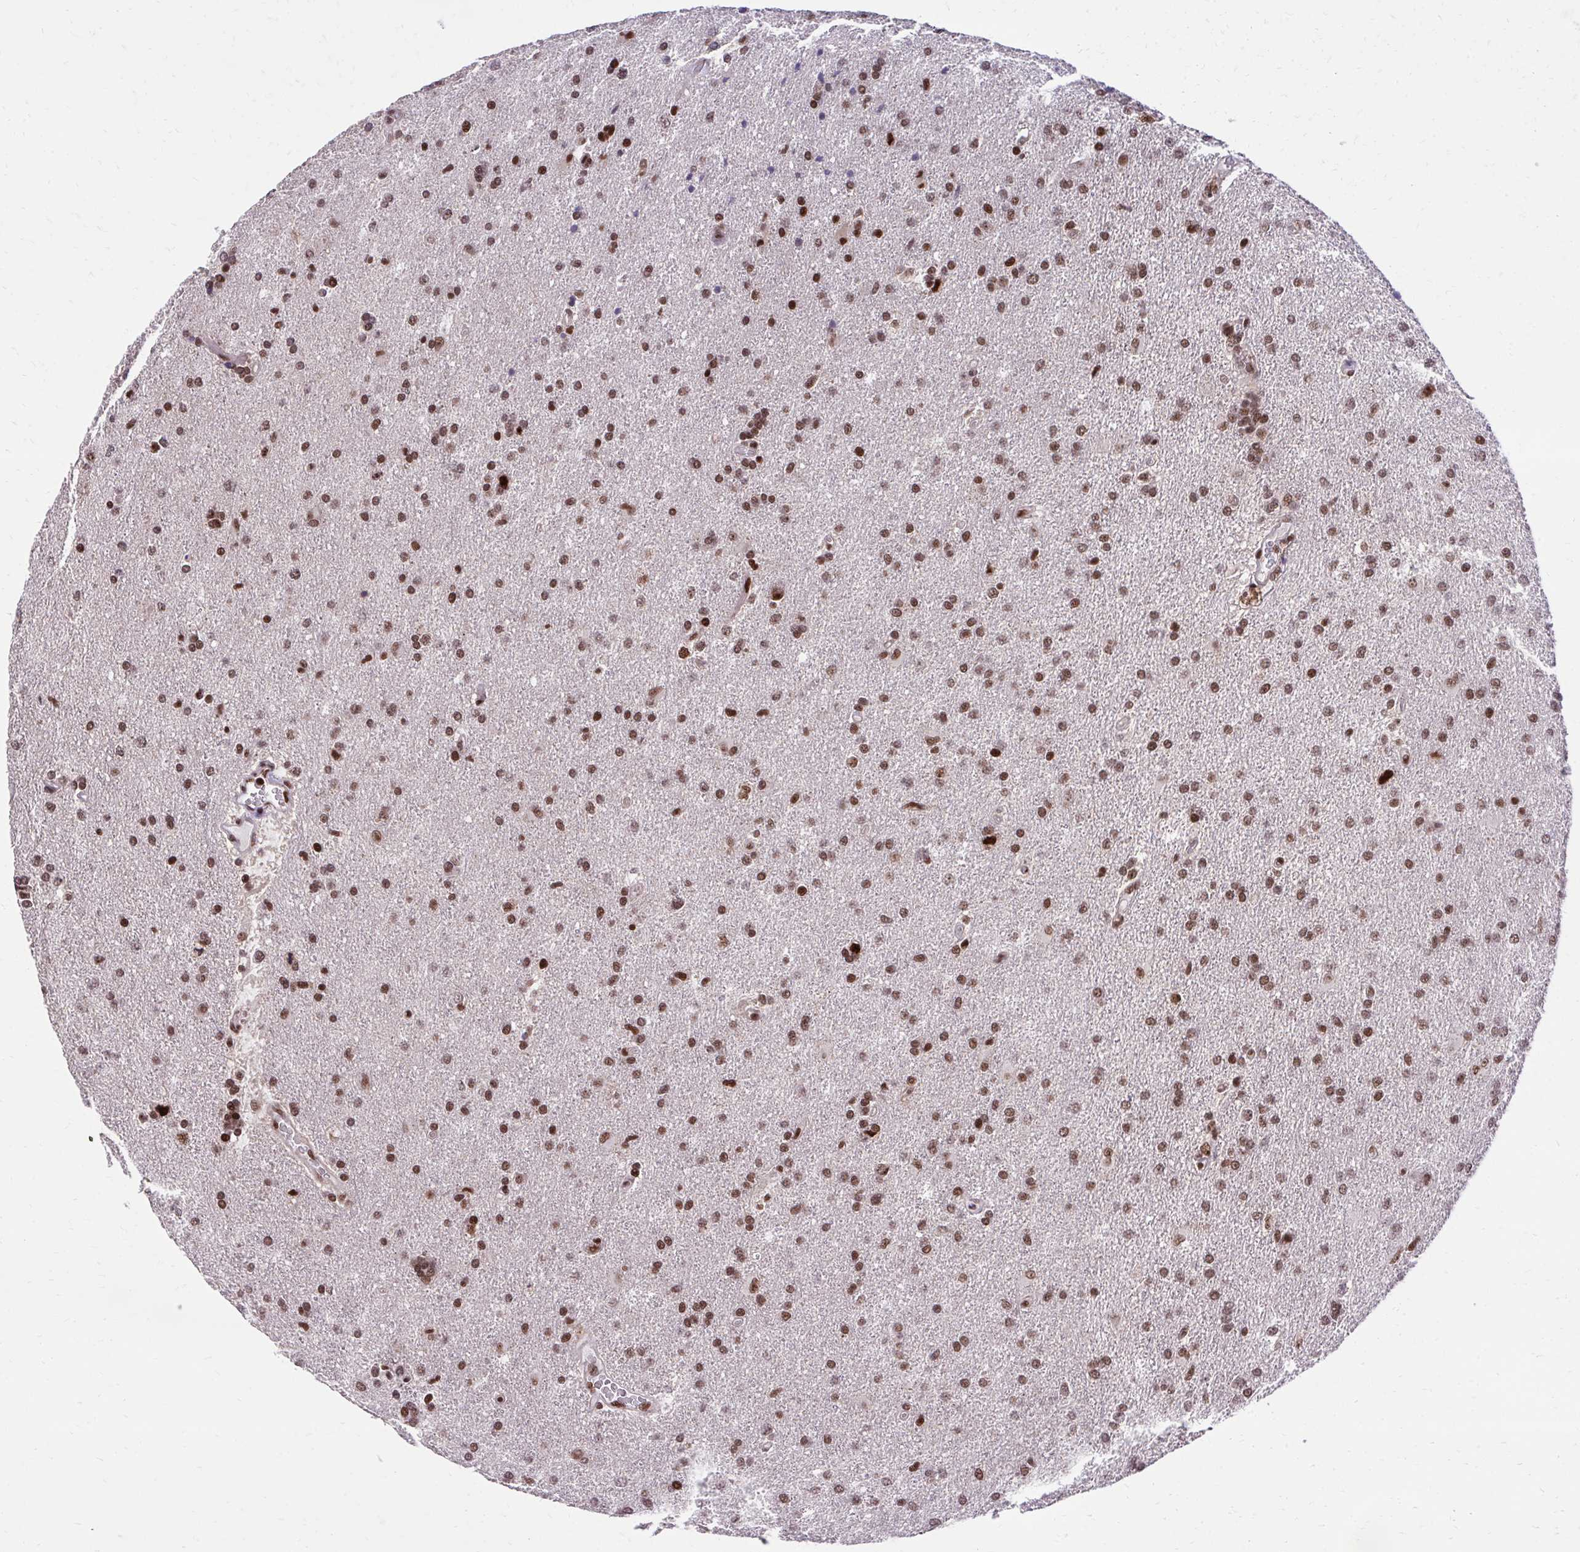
{"staining": {"intensity": "strong", "quantity": ">75%", "location": "nuclear"}, "tissue": "glioma", "cell_type": "Tumor cells", "image_type": "cancer", "snomed": [{"axis": "morphology", "description": "Glioma, malignant, High grade"}, {"axis": "topography", "description": "Brain"}], "caption": "Strong nuclear protein positivity is appreciated in approximately >75% of tumor cells in glioma.", "gene": "HOXA4", "patient": {"sex": "male", "age": 68}}